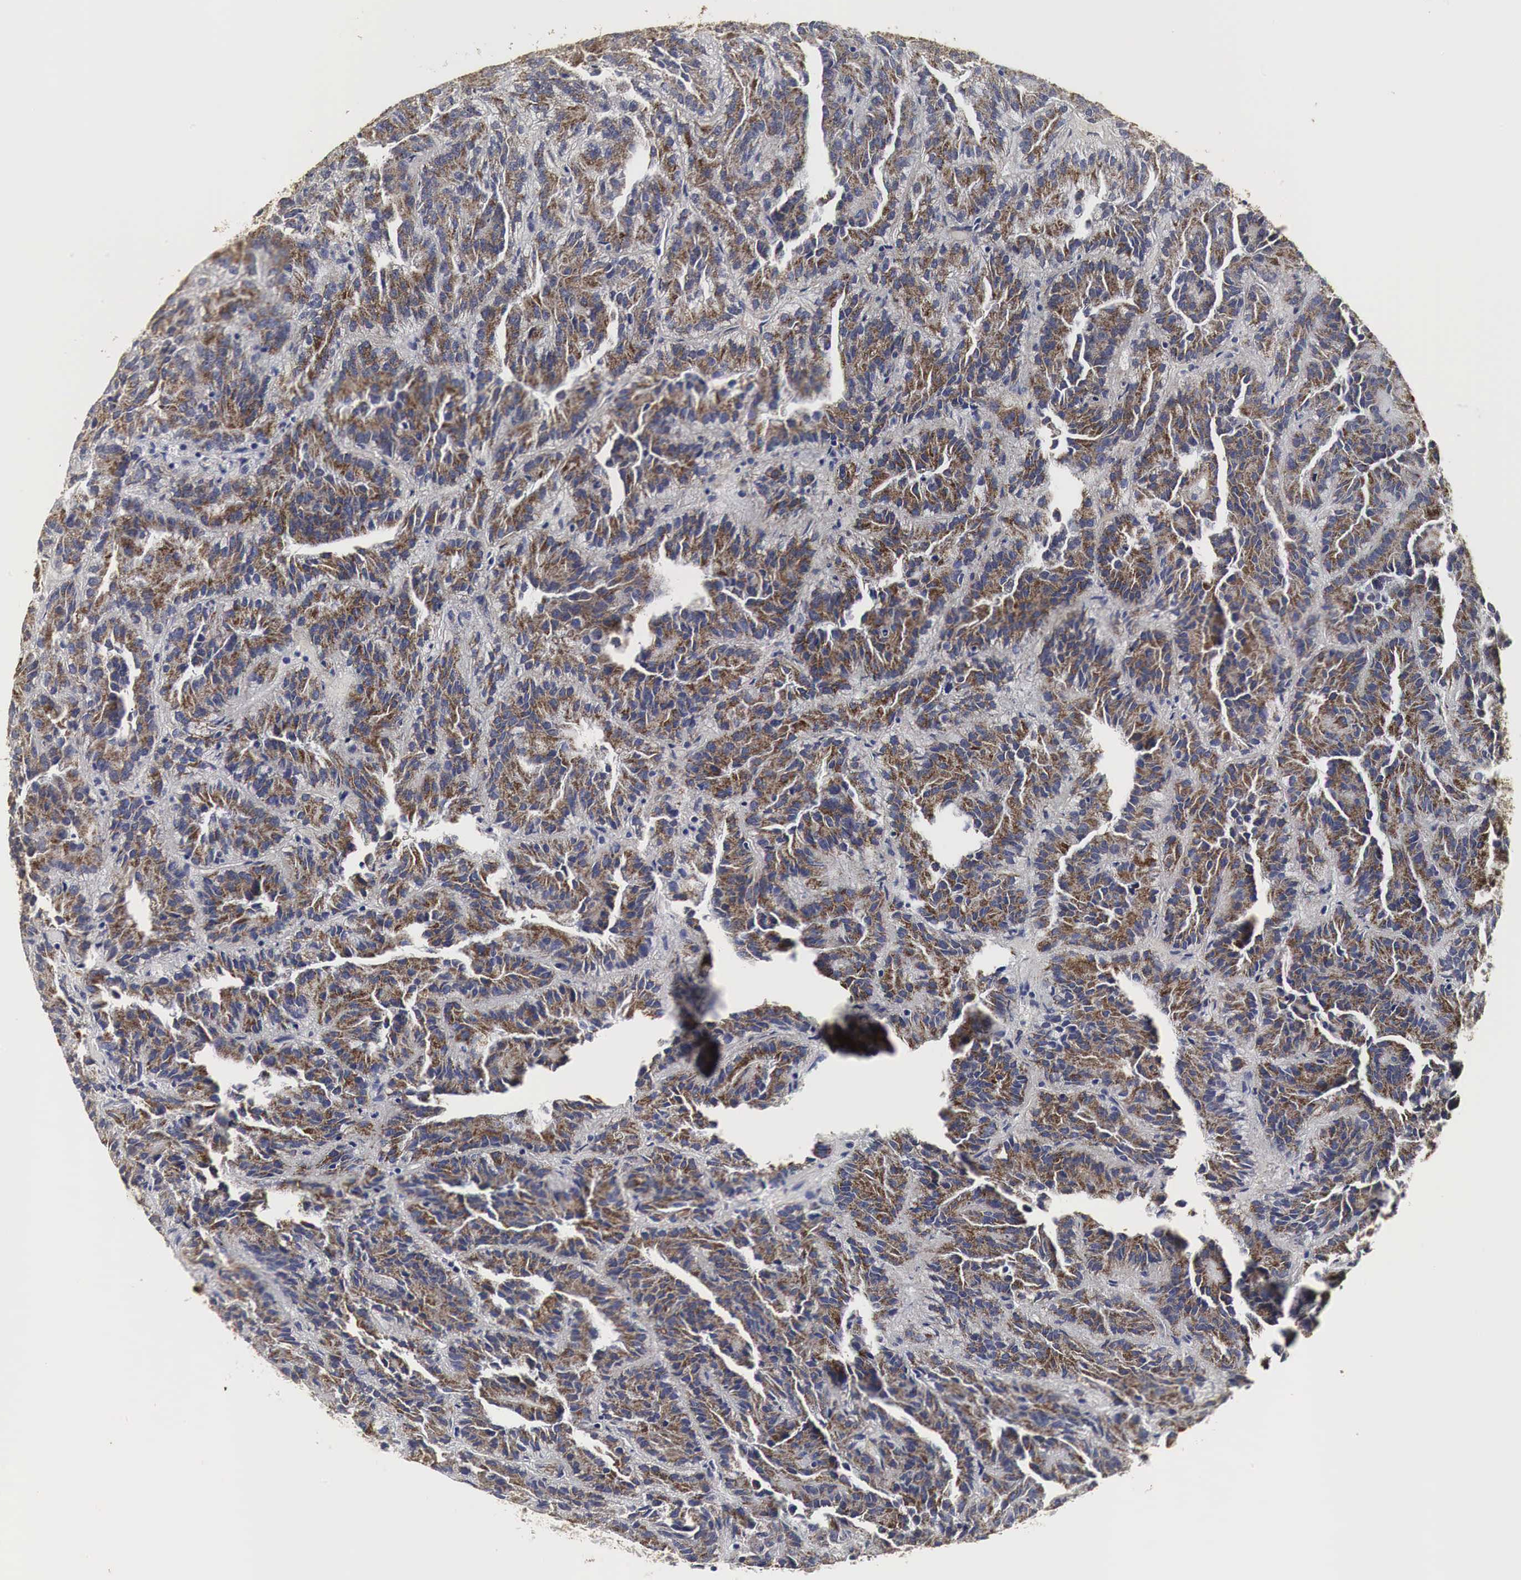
{"staining": {"intensity": "moderate", "quantity": ">75%", "location": "cytoplasmic/membranous"}, "tissue": "renal cancer", "cell_type": "Tumor cells", "image_type": "cancer", "snomed": [{"axis": "morphology", "description": "Adenocarcinoma, NOS"}, {"axis": "topography", "description": "Kidney"}], "caption": "A micrograph showing moderate cytoplasmic/membranous staining in approximately >75% of tumor cells in renal cancer, as visualized by brown immunohistochemical staining.", "gene": "SPIN1", "patient": {"sex": "male", "age": 46}}